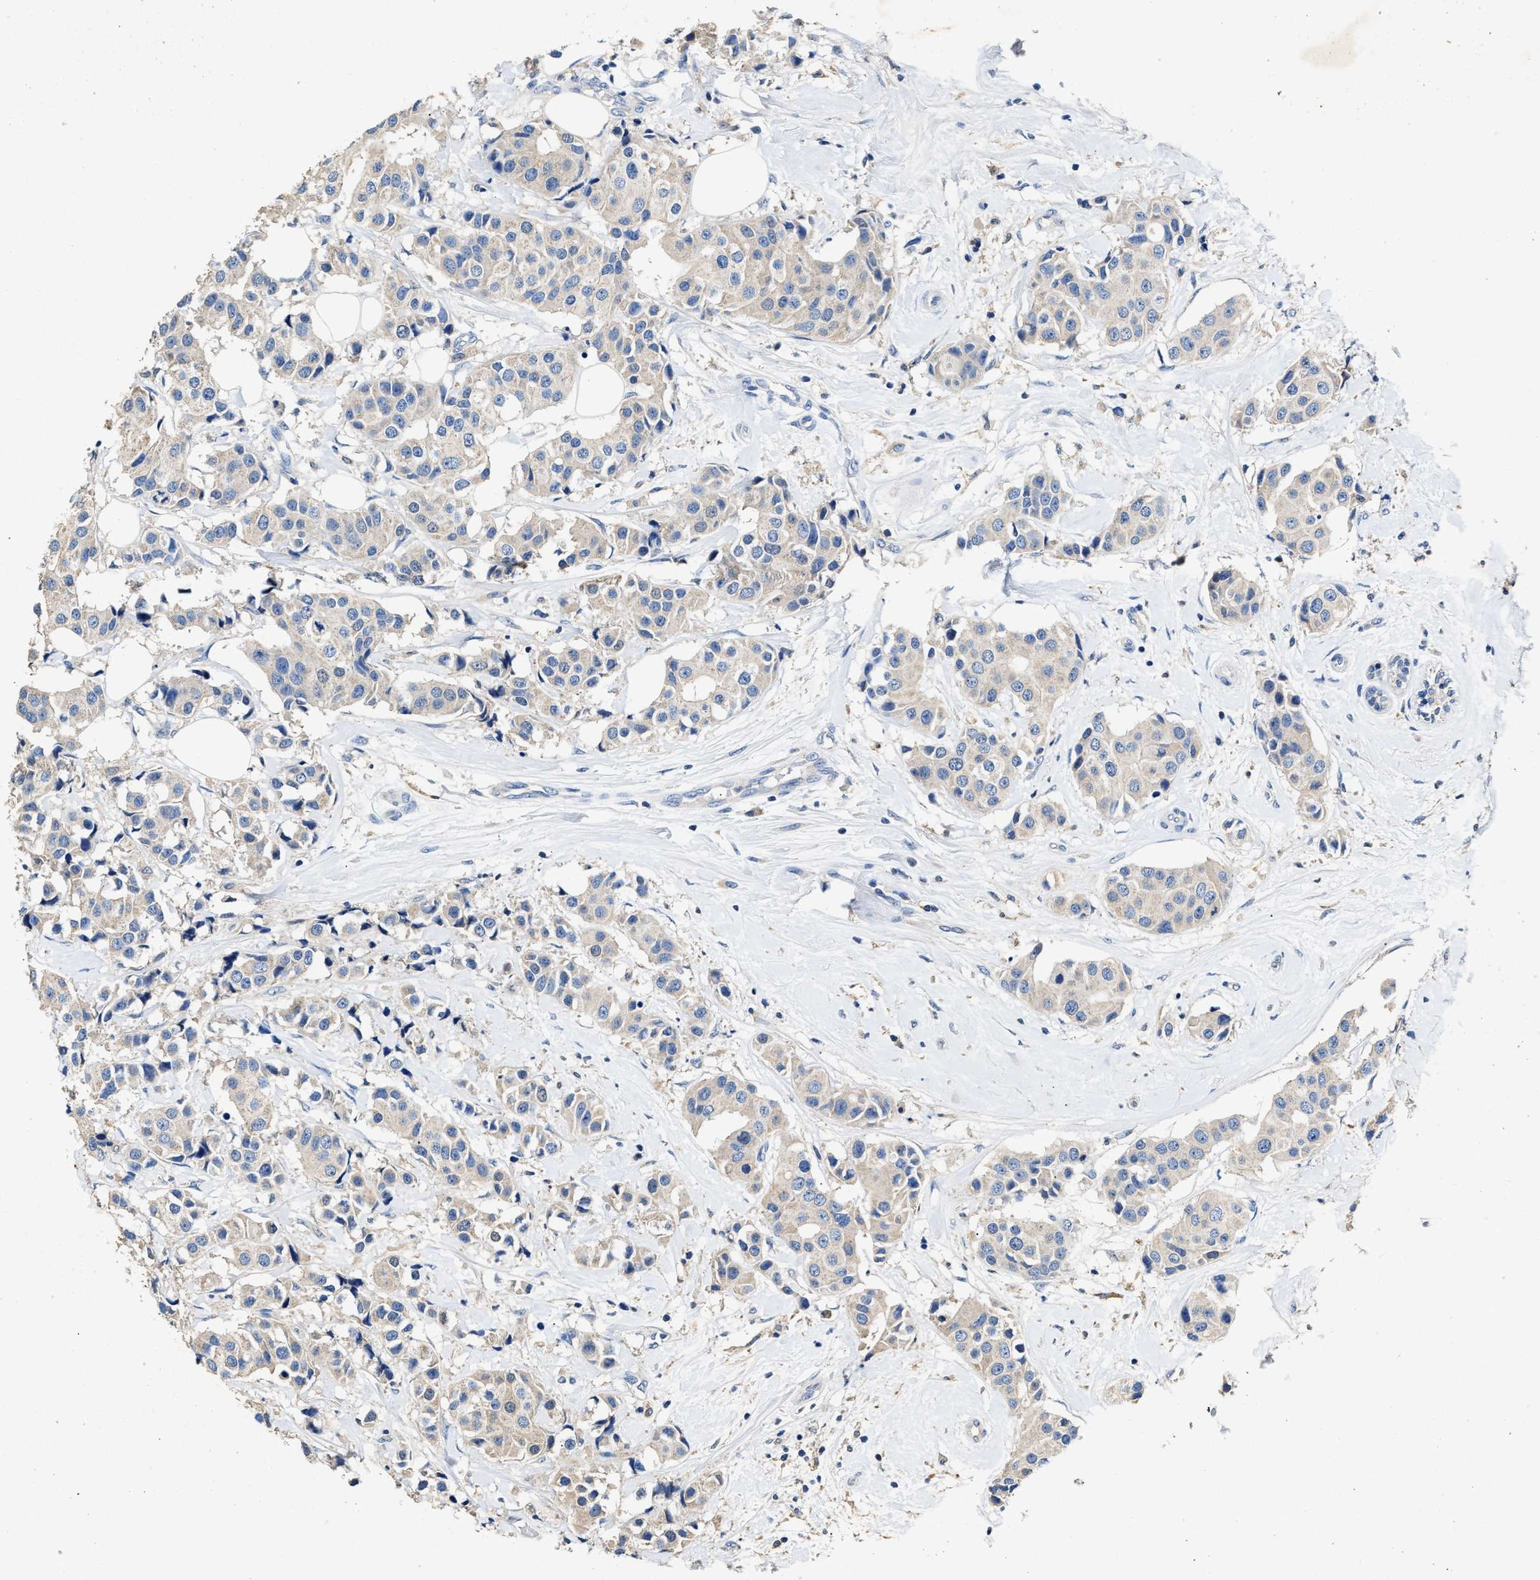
{"staining": {"intensity": "weak", "quantity": "<25%", "location": "cytoplasmic/membranous"}, "tissue": "breast cancer", "cell_type": "Tumor cells", "image_type": "cancer", "snomed": [{"axis": "morphology", "description": "Normal tissue, NOS"}, {"axis": "morphology", "description": "Duct carcinoma"}, {"axis": "topography", "description": "Breast"}], "caption": "Tumor cells show no significant positivity in breast cancer.", "gene": "SLCO2B1", "patient": {"sex": "female", "age": 39}}